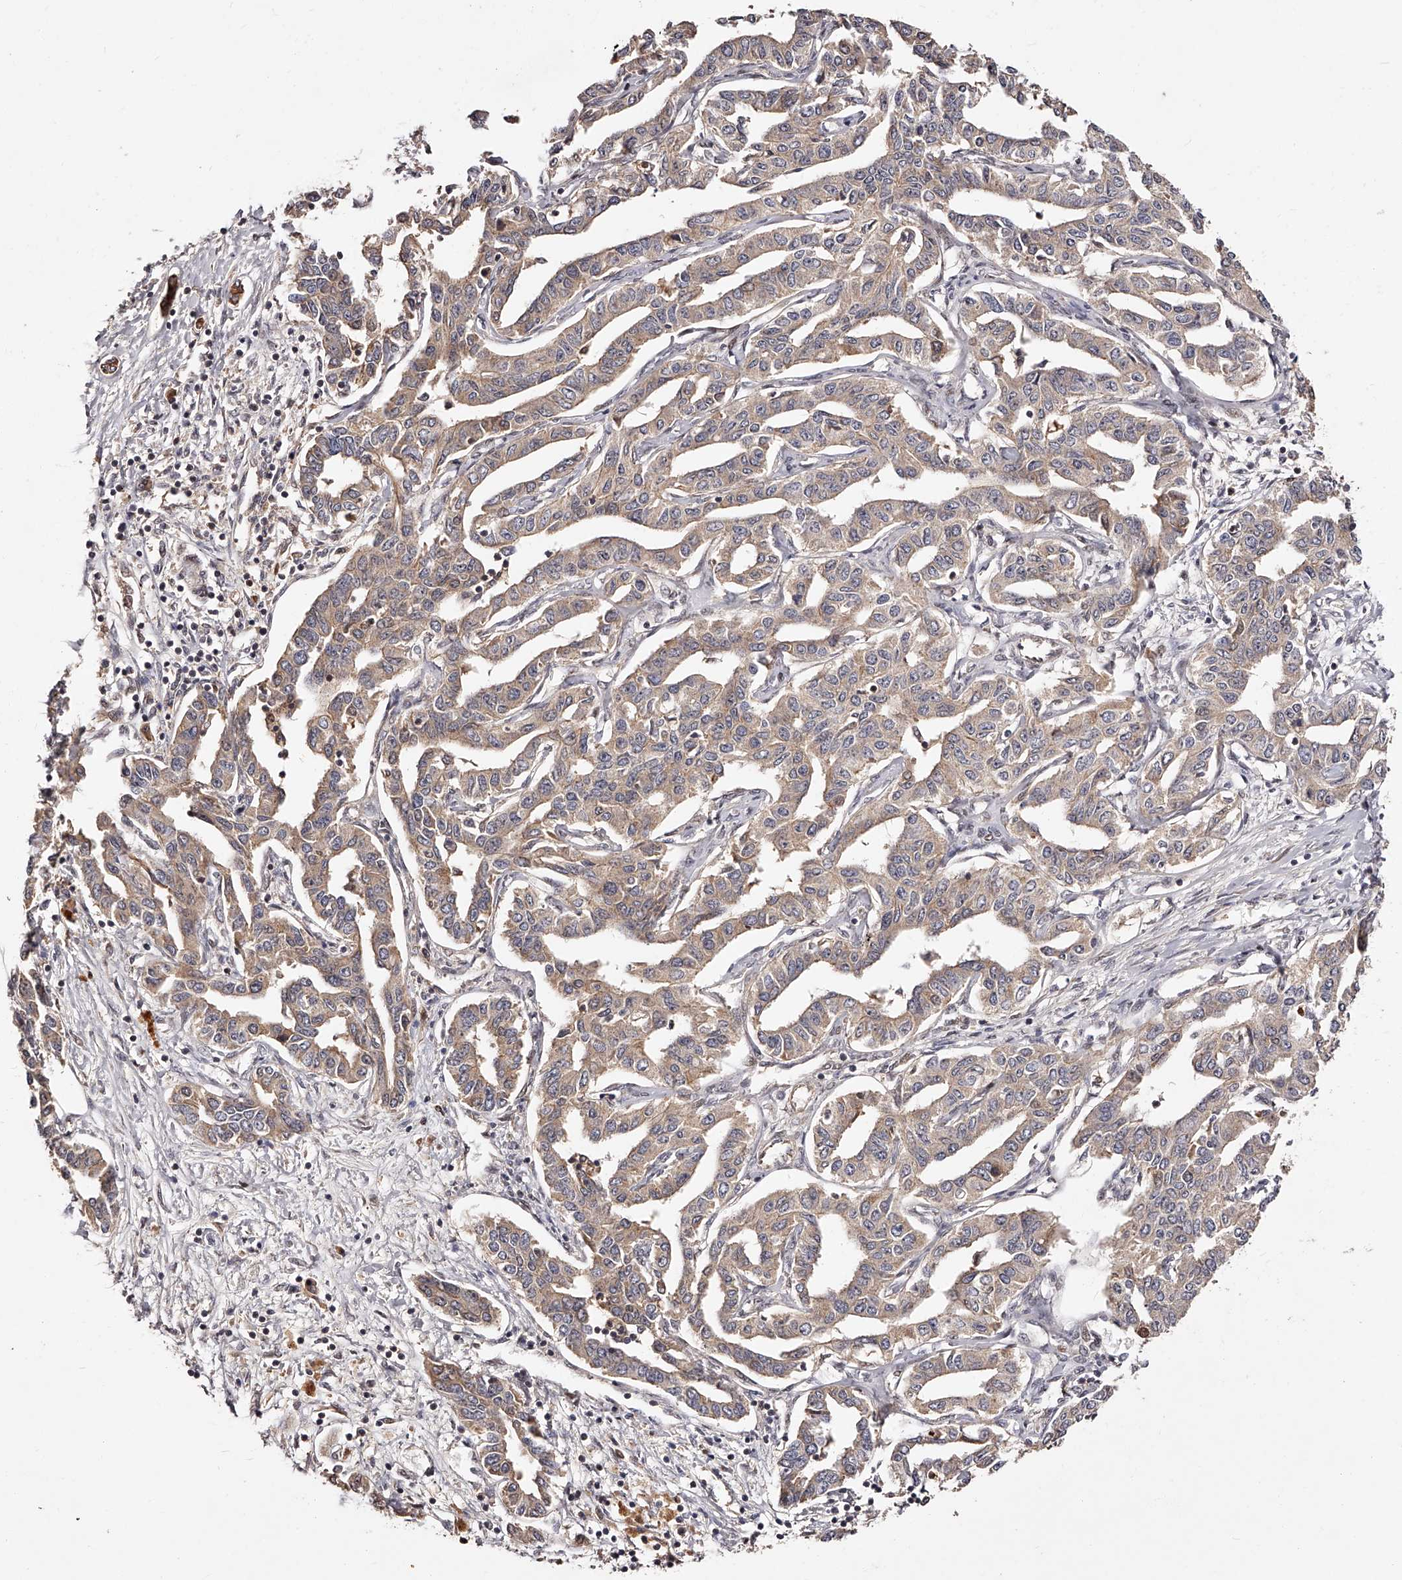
{"staining": {"intensity": "weak", "quantity": ">75%", "location": "cytoplasmic/membranous"}, "tissue": "liver cancer", "cell_type": "Tumor cells", "image_type": "cancer", "snomed": [{"axis": "morphology", "description": "Cholangiocarcinoma"}, {"axis": "topography", "description": "Liver"}], "caption": "Protein analysis of liver cancer tissue exhibits weak cytoplasmic/membranous positivity in approximately >75% of tumor cells. (brown staining indicates protein expression, while blue staining denotes nuclei).", "gene": "CUL7", "patient": {"sex": "male", "age": 59}}